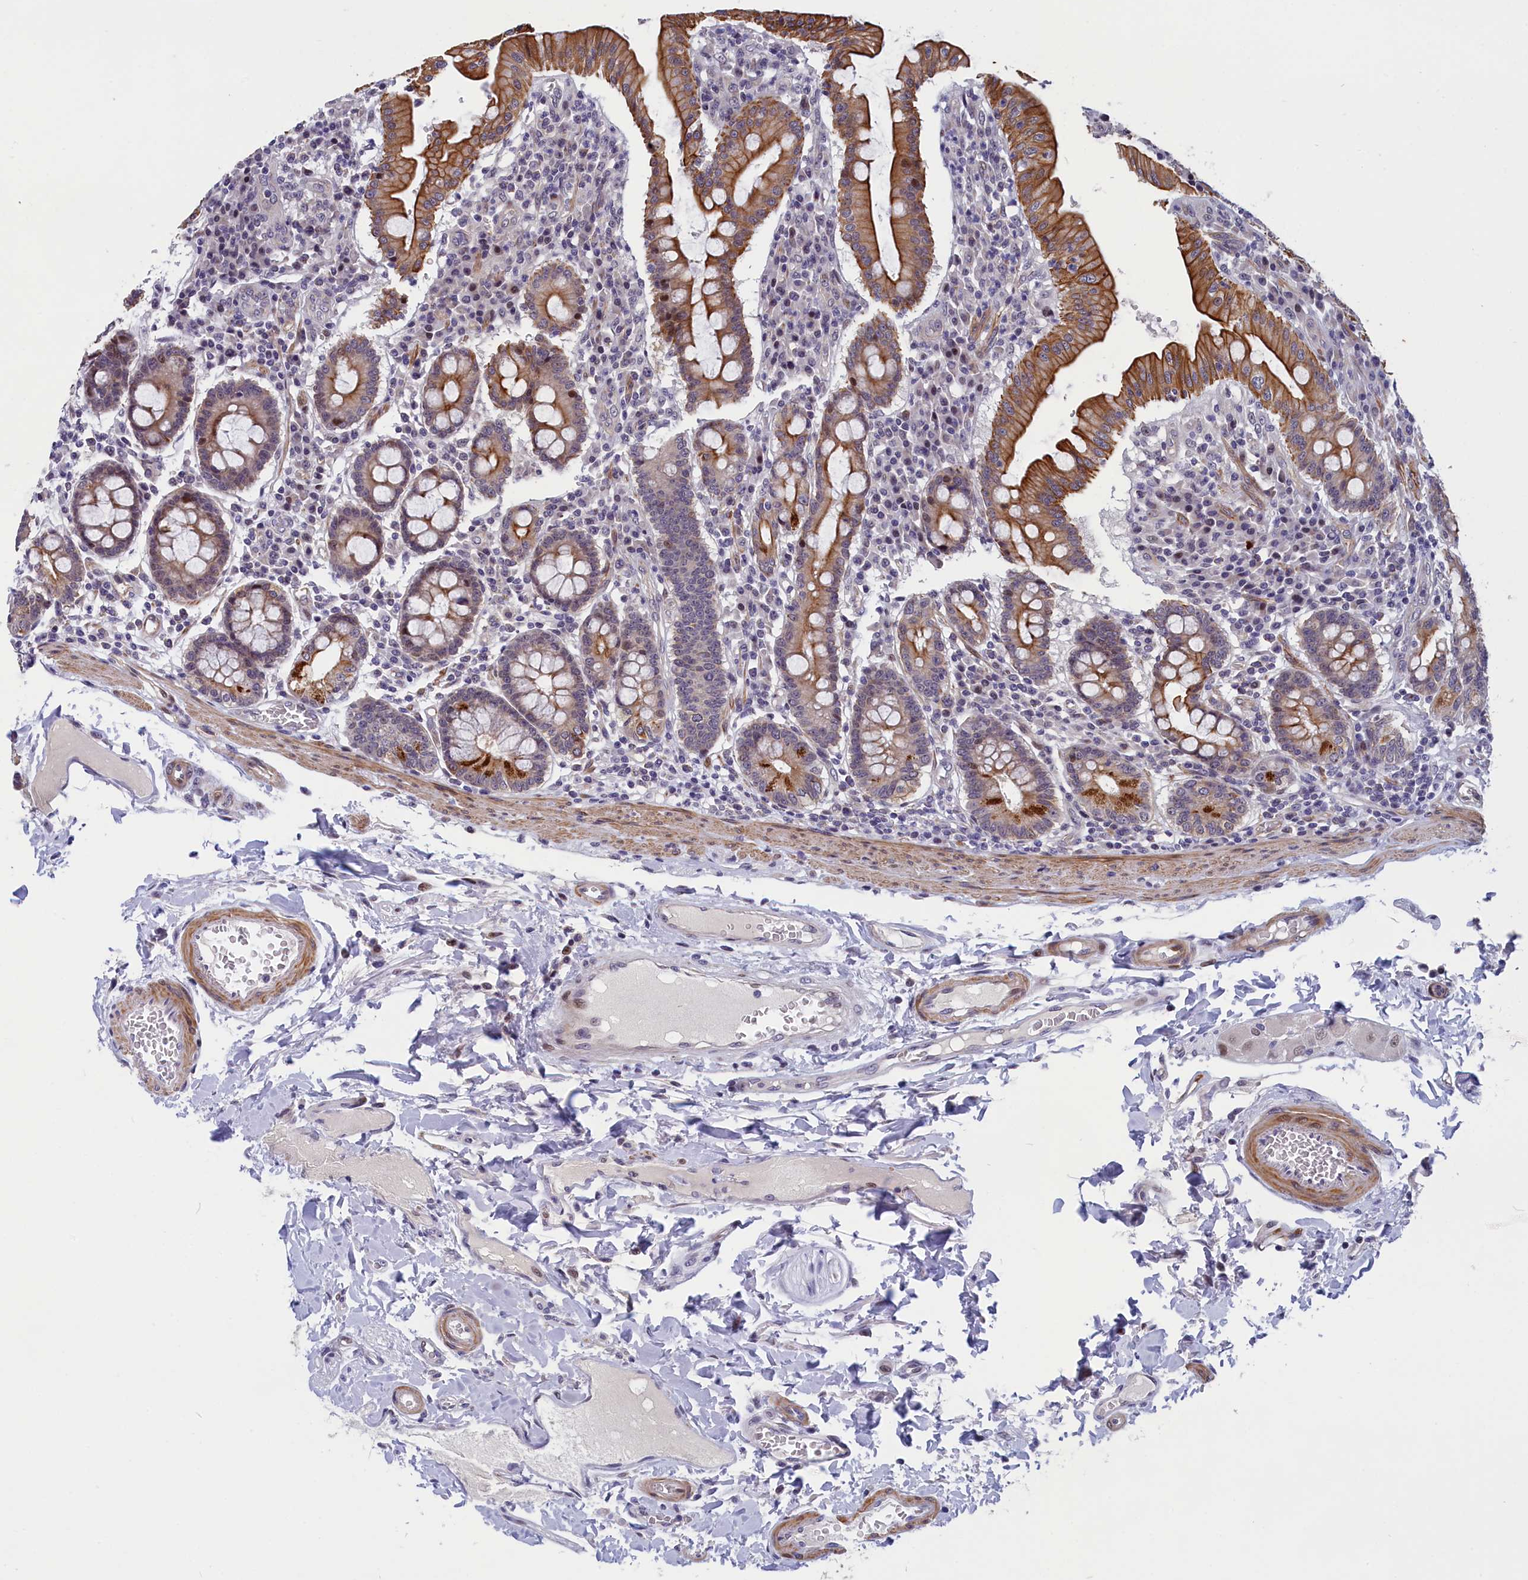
{"staining": {"intensity": "strong", "quantity": "25%-75%", "location": "cytoplasmic/membranous"}, "tissue": "duodenum", "cell_type": "Glandular cells", "image_type": "normal", "snomed": [{"axis": "morphology", "description": "Normal tissue, NOS"}, {"axis": "morphology", "description": "Adenocarcinoma, NOS"}, {"axis": "topography", "description": "Pancreas"}, {"axis": "topography", "description": "Duodenum"}], "caption": "Strong cytoplasmic/membranous protein positivity is identified in about 25%-75% of glandular cells in duodenum. Using DAB (3,3'-diaminobenzidine) (brown) and hematoxylin (blue) stains, captured at high magnification using brightfield microscopy.", "gene": "ANKRD34B", "patient": {"sex": "male", "age": 50}}